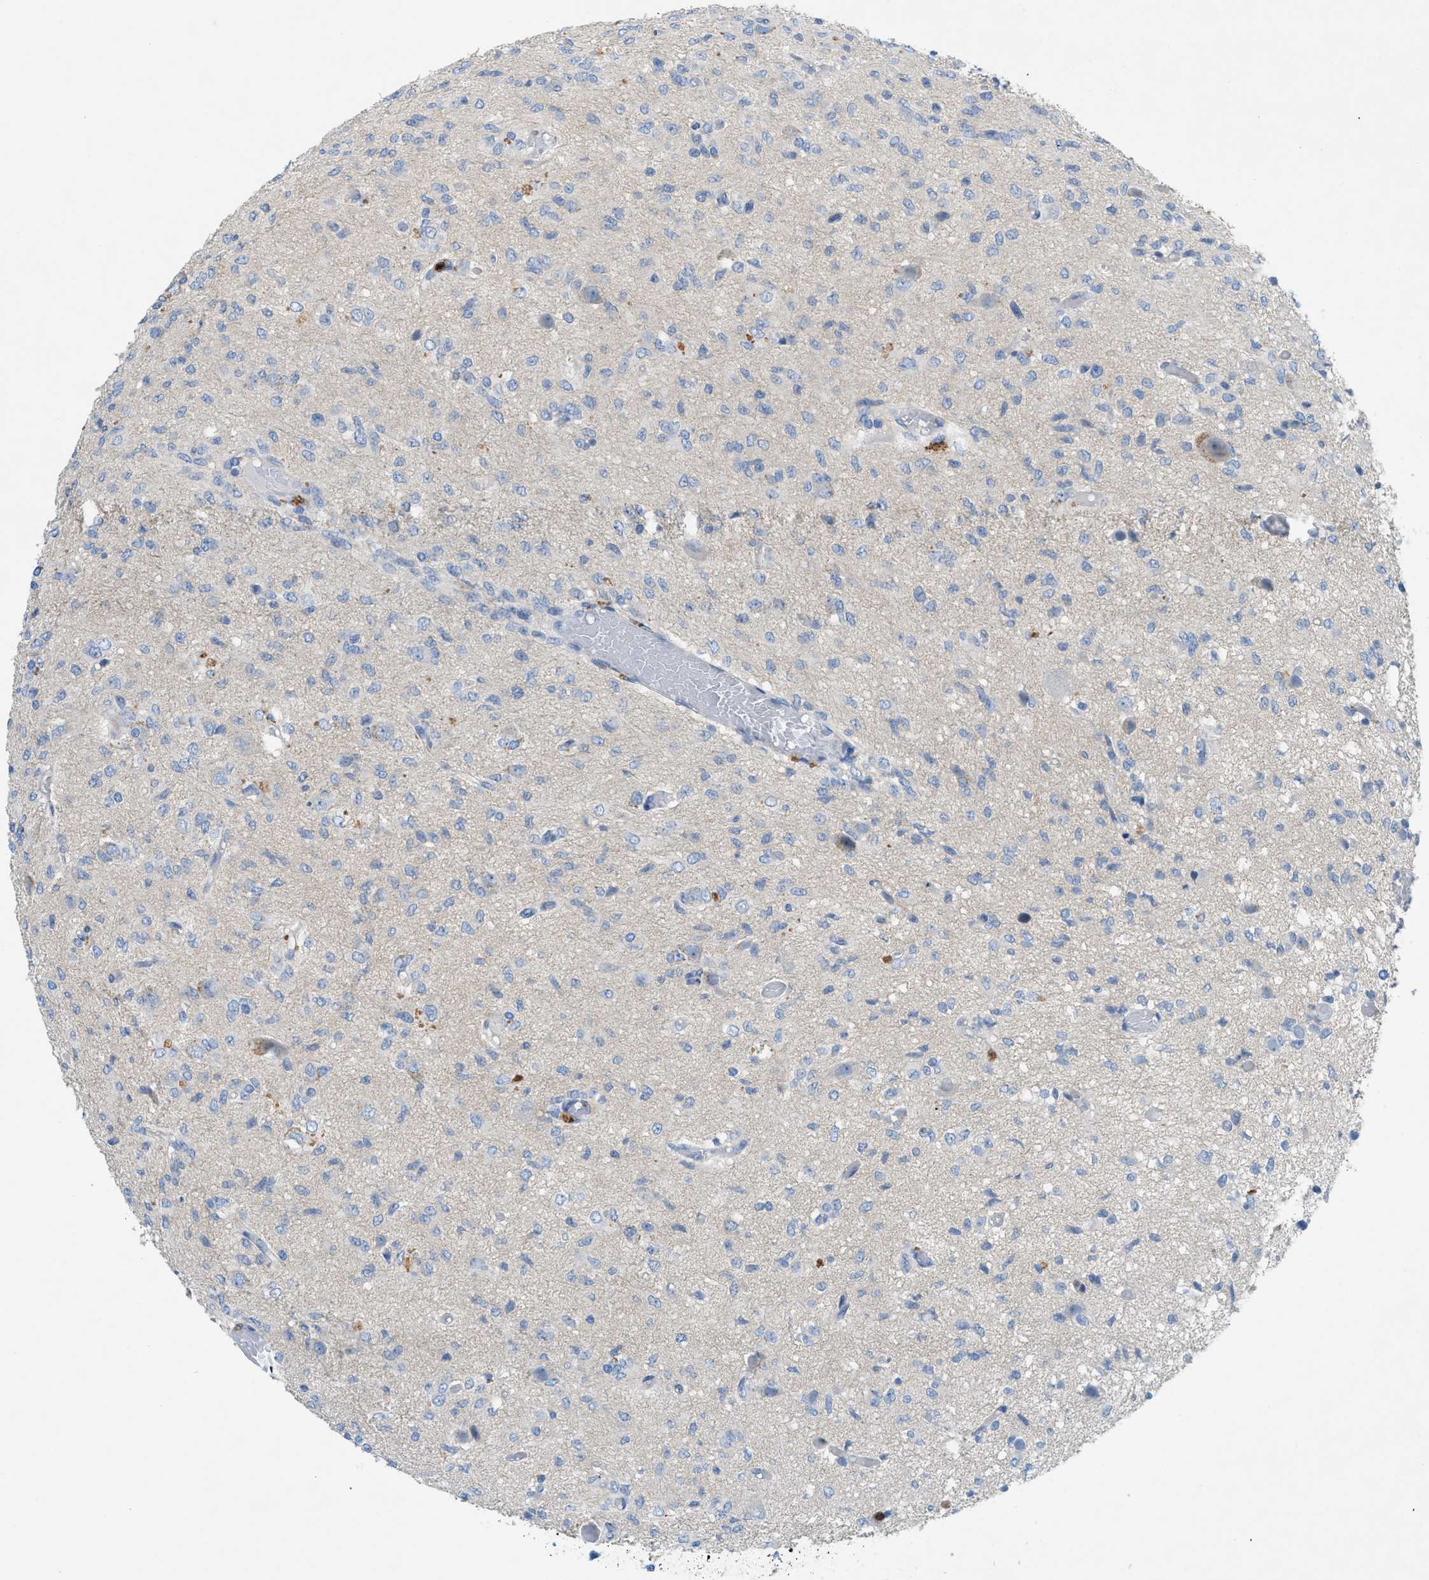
{"staining": {"intensity": "negative", "quantity": "none", "location": "none"}, "tissue": "glioma", "cell_type": "Tumor cells", "image_type": "cancer", "snomed": [{"axis": "morphology", "description": "Glioma, malignant, High grade"}, {"axis": "topography", "description": "Brain"}], "caption": "Histopathology image shows no significant protein expression in tumor cells of glioma.", "gene": "CMTM1", "patient": {"sex": "female", "age": 59}}